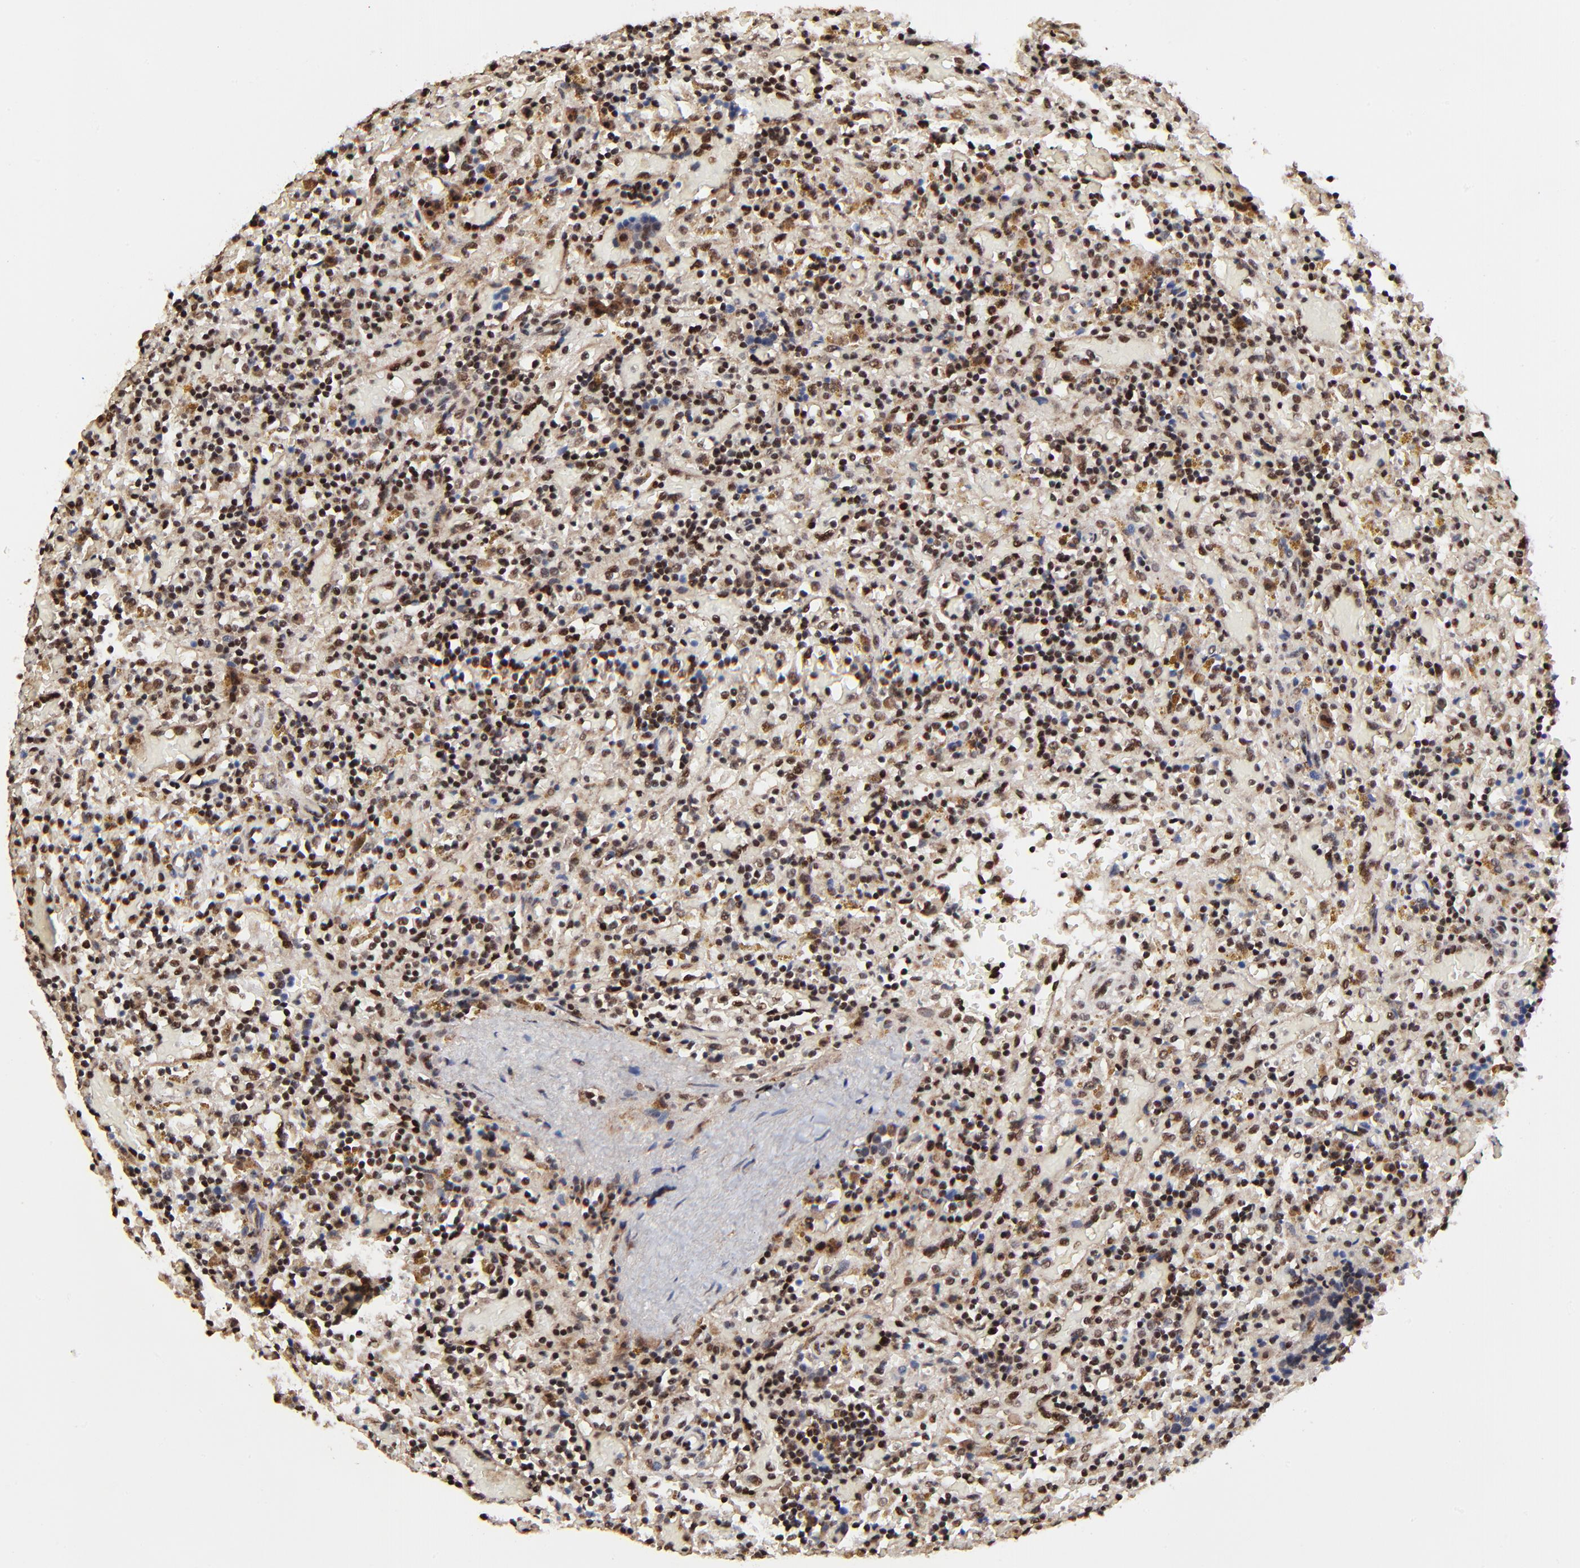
{"staining": {"intensity": "moderate", "quantity": ">75%", "location": "nuclear"}, "tissue": "lymphoma", "cell_type": "Tumor cells", "image_type": "cancer", "snomed": [{"axis": "morphology", "description": "Malignant lymphoma, non-Hodgkin's type, Low grade"}, {"axis": "topography", "description": "Spleen"}], "caption": "A medium amount of moderate nuclear expression is seen in about >75% of tumor cells in low-grade malignant lymphoma, non-Hodgkin's type tissue. (Stains: DAB (3,3'-diaminobenzidine) in brown, nuclei in blue, Microscopy: brightfield microscopy at high magnification).", "gene": "RBM22", "patient": {"sex": "female", "age": 65}}